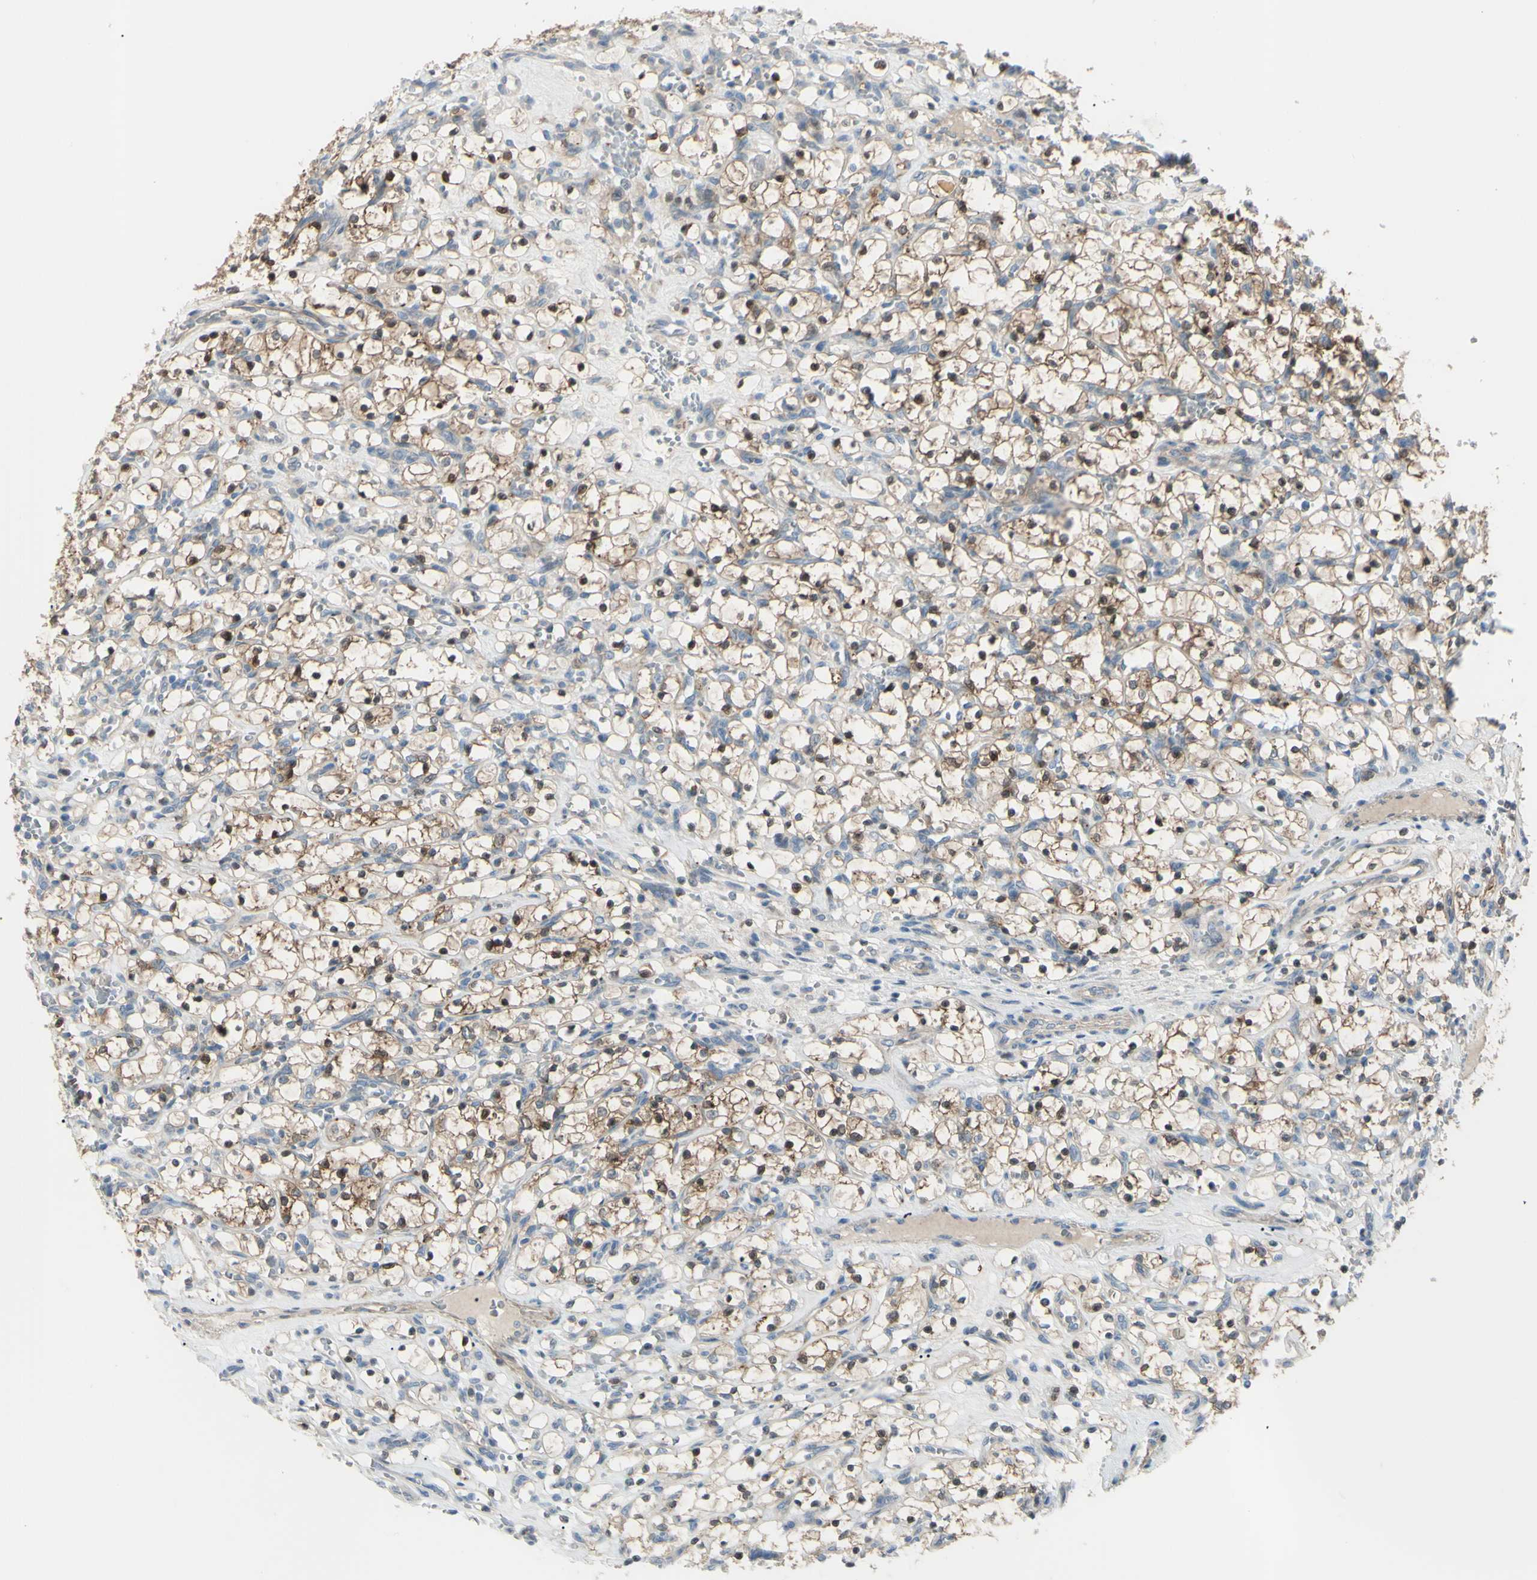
{"staining": {"intensity": "strong", "quantity": ">75%", "location": "cytoplasmic/membranous,nuclear"}, "tissue": "renal cancer", "cell_type": "Tumor cells", "image_type": "cancer", "snomed": [{"axis": "morphology", "description": "Adenocarcinoma, NOS"}, {"axis": "topography", "description": "Kidney"}], "caption": "Renal cancer tissue reveals strong cytoplasmic/membranous and nuclear staining in about >75% of tumor cells, visualized by immunohistochemistry. (Brightfield microscopy of DAB IHC at high magnification).", "gene": "LRRK1", "patient": {"sex": "female", "age": 69}}